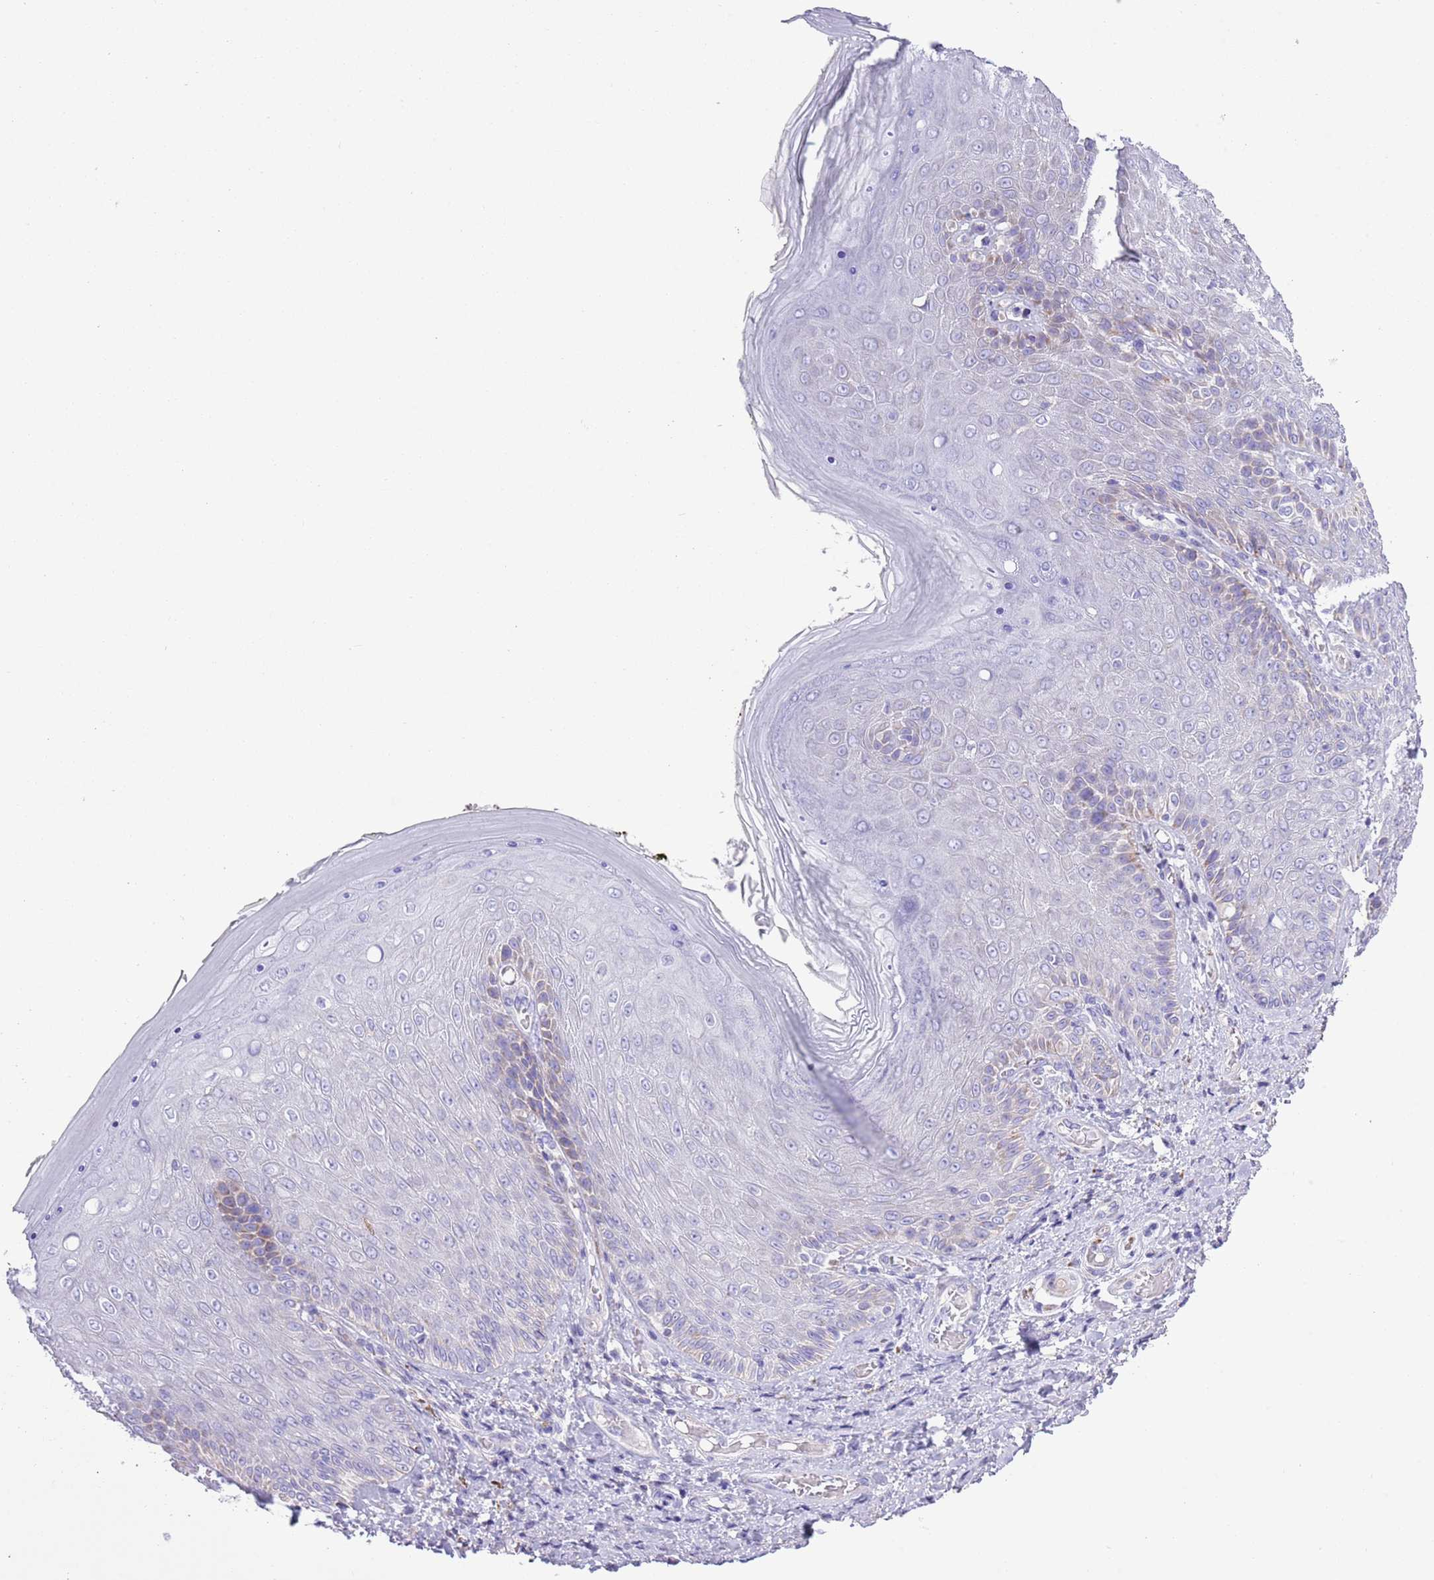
{"staining": {"intensity": "negative", "quantity": "none", "location": "none"}, "tissue": "skin", "cell_type": "Epidermal cells", "image_type": "normal", "snomed": [{"axis": "morphology", "description": "Normal tissue, NOS"}, {"axis": "topography", "description": "Anal"}], "caption": "Image shows no significant protein expression in epidermal cells of benign skin.", "gene": "MOCOS", "patient": {"sex": "female", "age": 89}}